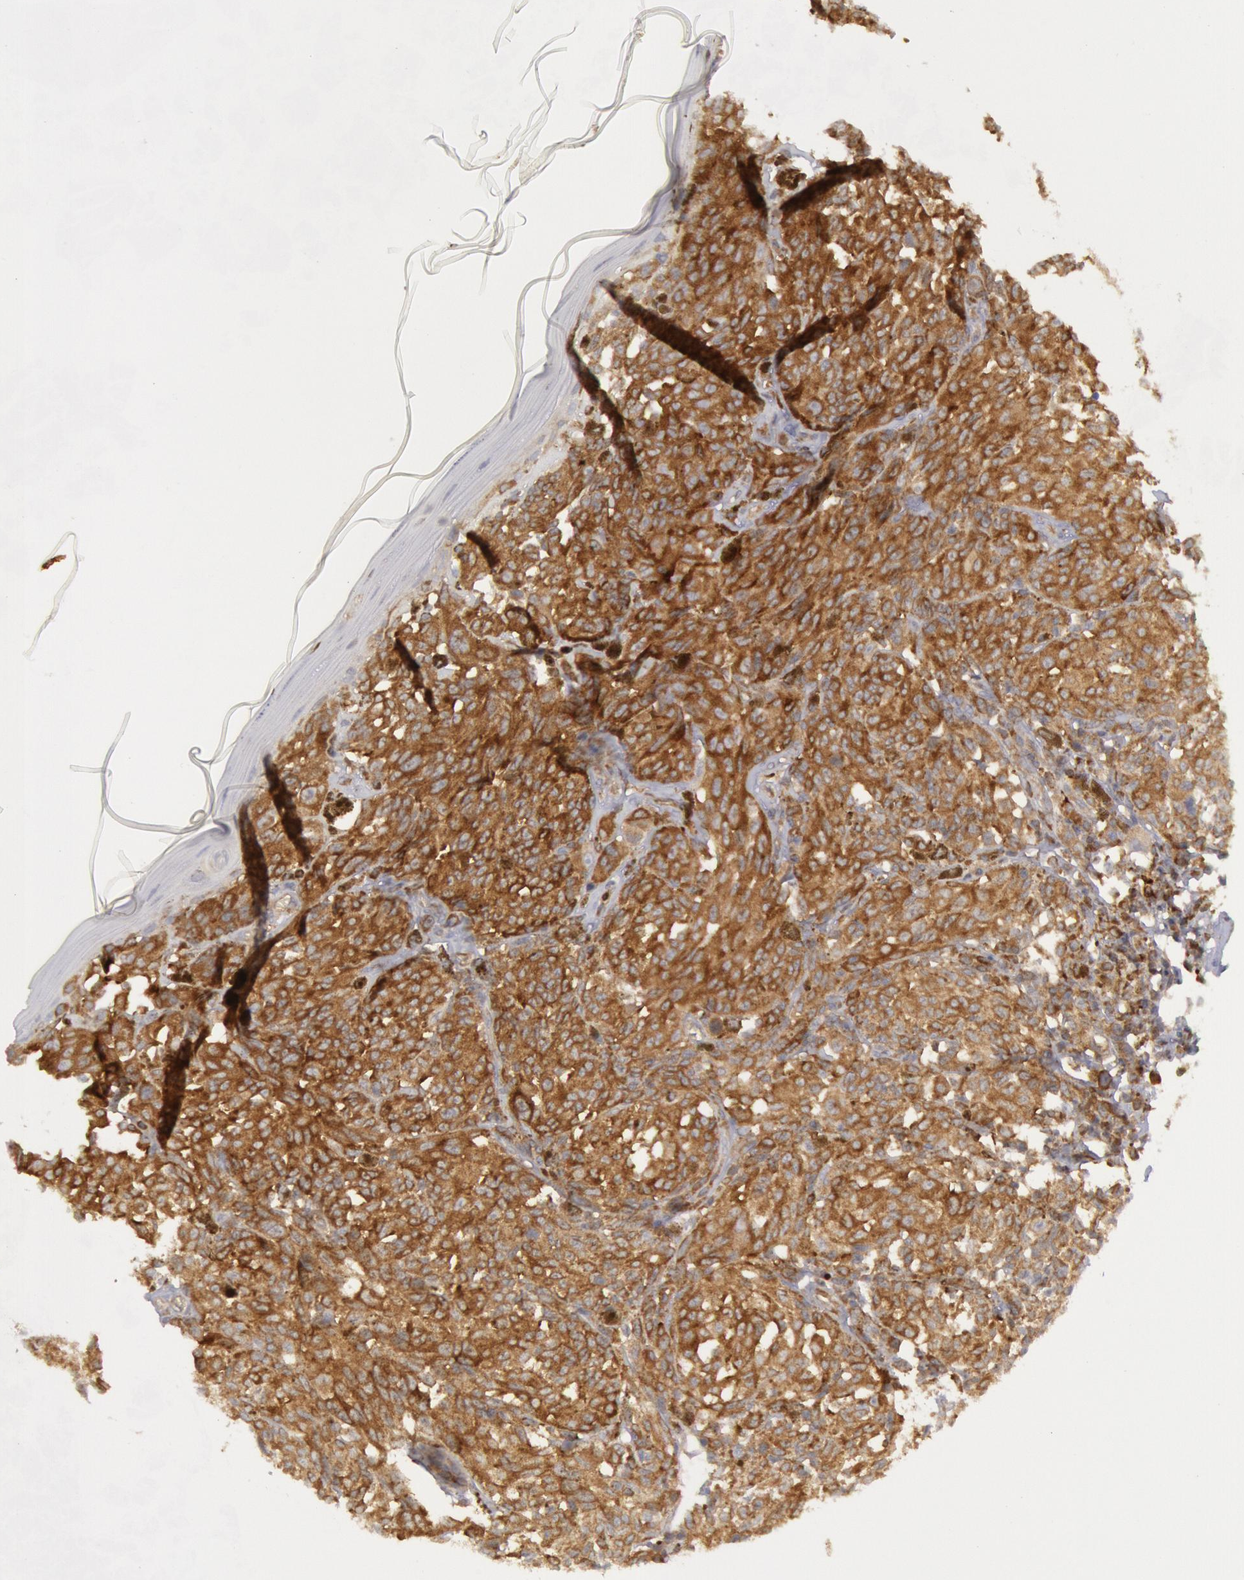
{"staining": {"intensity": "moderate", "quantity": ">75%", "location": "cytoplasmic/membranous"}, "tissue": "melanoma", "cell_type": "Tumor cells", "image_type": "cancer", "snomed": [{"axis": "morphology", "description": "Malignant melanoma, NOS"}, {"axis": "topography", "description": "Skin"}], "caption": "Immunohistochemical staining of human melanoma exhibits moderate cytoplasmic/membranous protein expression in approximately >75% of tumor cells.", "gene": "IKBKB", "patient": {"sex": "female", "age": 72}}